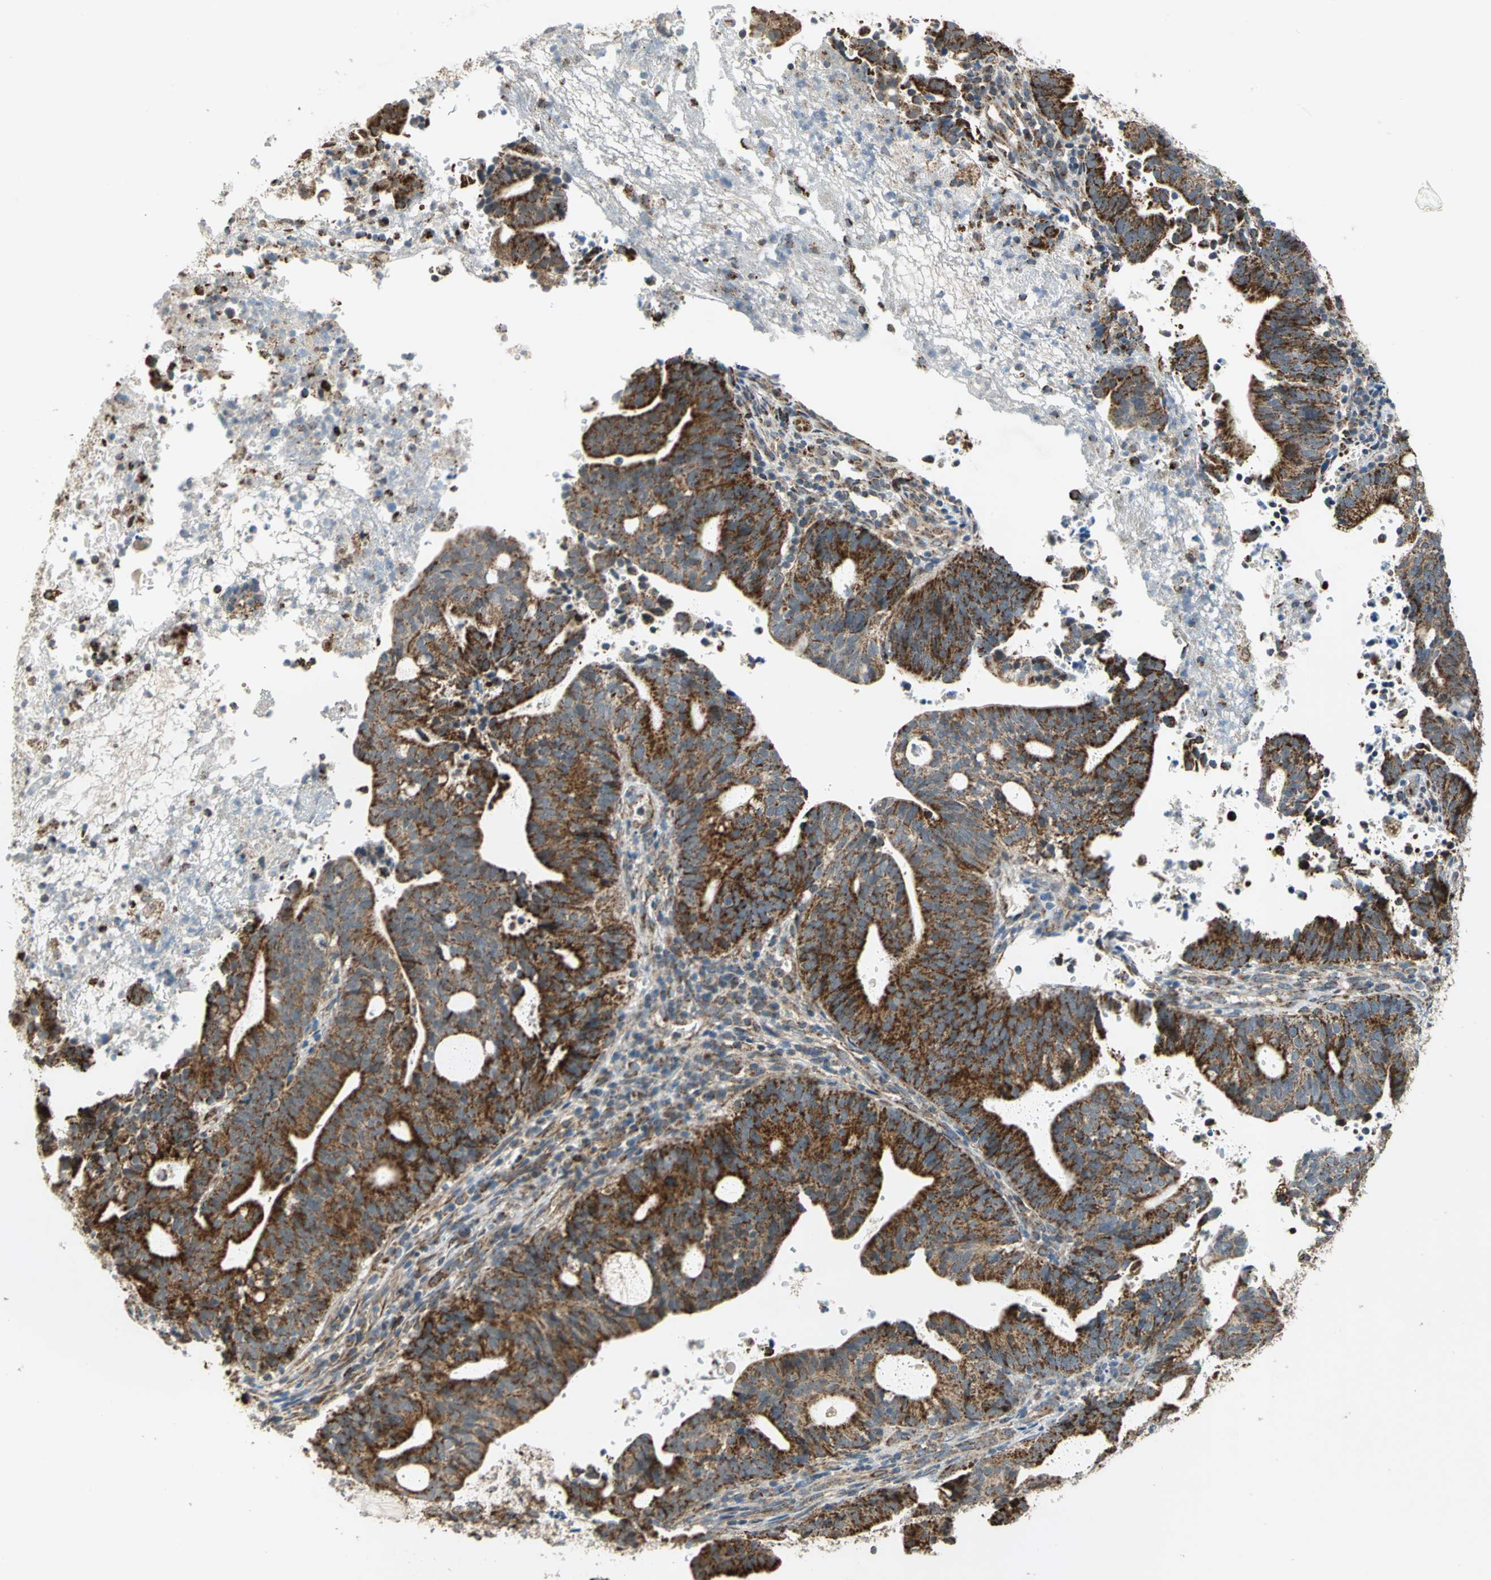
{"staining": {"intensity": "strong", "quantity": ">75%", "location": "cytoplasmic/membranous"}, "tissue": "endometrial cancer", "cell_type": "Tumor cells", "image_type": "cancer", "snomed": [{"axis": "morphology", "description": "Adenocarcinoma, NOS"}, {"axis": "topography", "description": "Uterus"}], "caption": "A high-resolution micrograph shows IHC staining of endometrial cancer, which reveals strong cytoplasmic/membranous positivity in about >75% of tumor cells.", "gene": "MRPS22", "patient": {"sex": "female", "age": 83}}